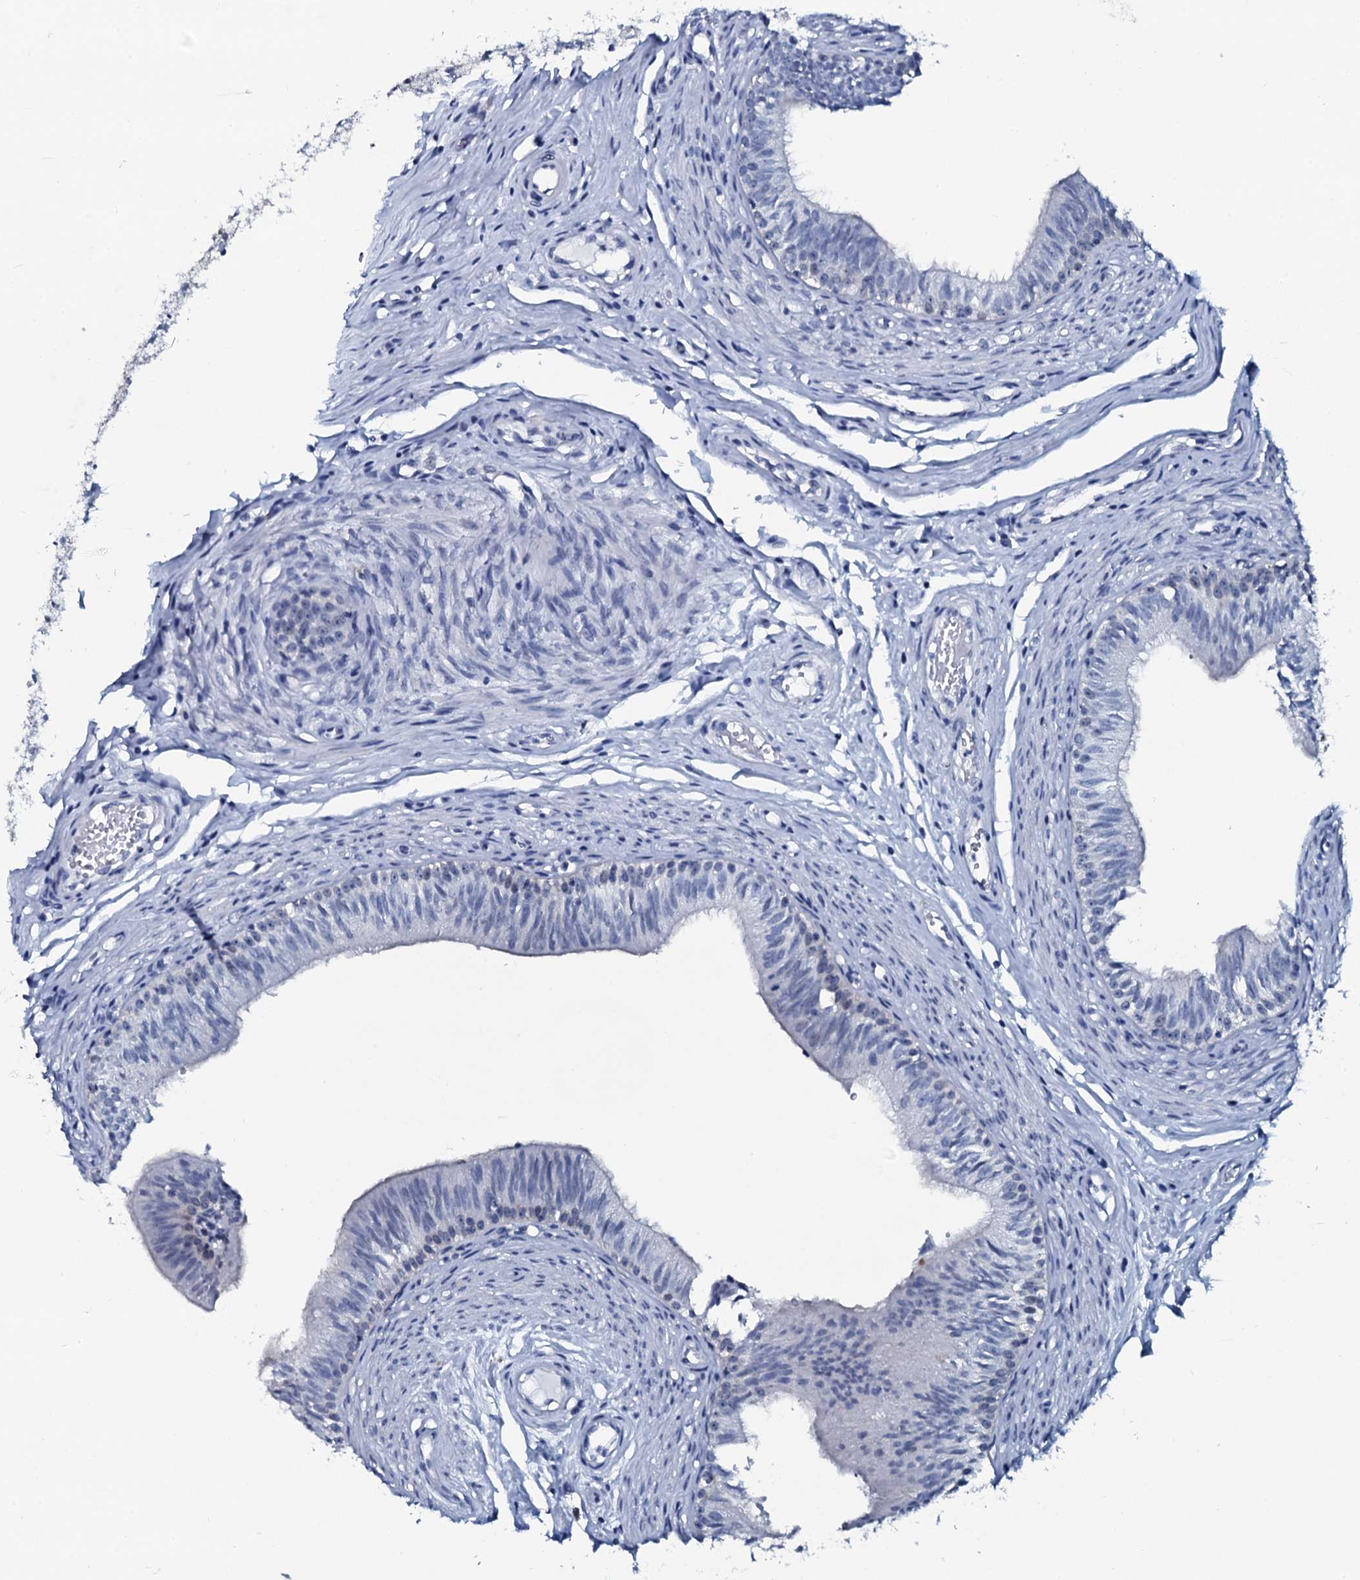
{"staining": {"intensity": "negative", "quantity": "none", "location": "none"}, "tissue": "epididymis", "cell_type": "Glandular cells", "image_type": "normal", "snomed": [{"axis": "morphology", "description": "Normal tissue, NOS"}, {"axis": "topography", "description": "Epididymis, spermatic cord, NOS"}], "caption": "This is a photomicrograph of IHC staining of benign epididymis, which shows no expression in glandular cells.", "gene": "SLC4A7", "patient": {"sex": "male", "age": 22}}